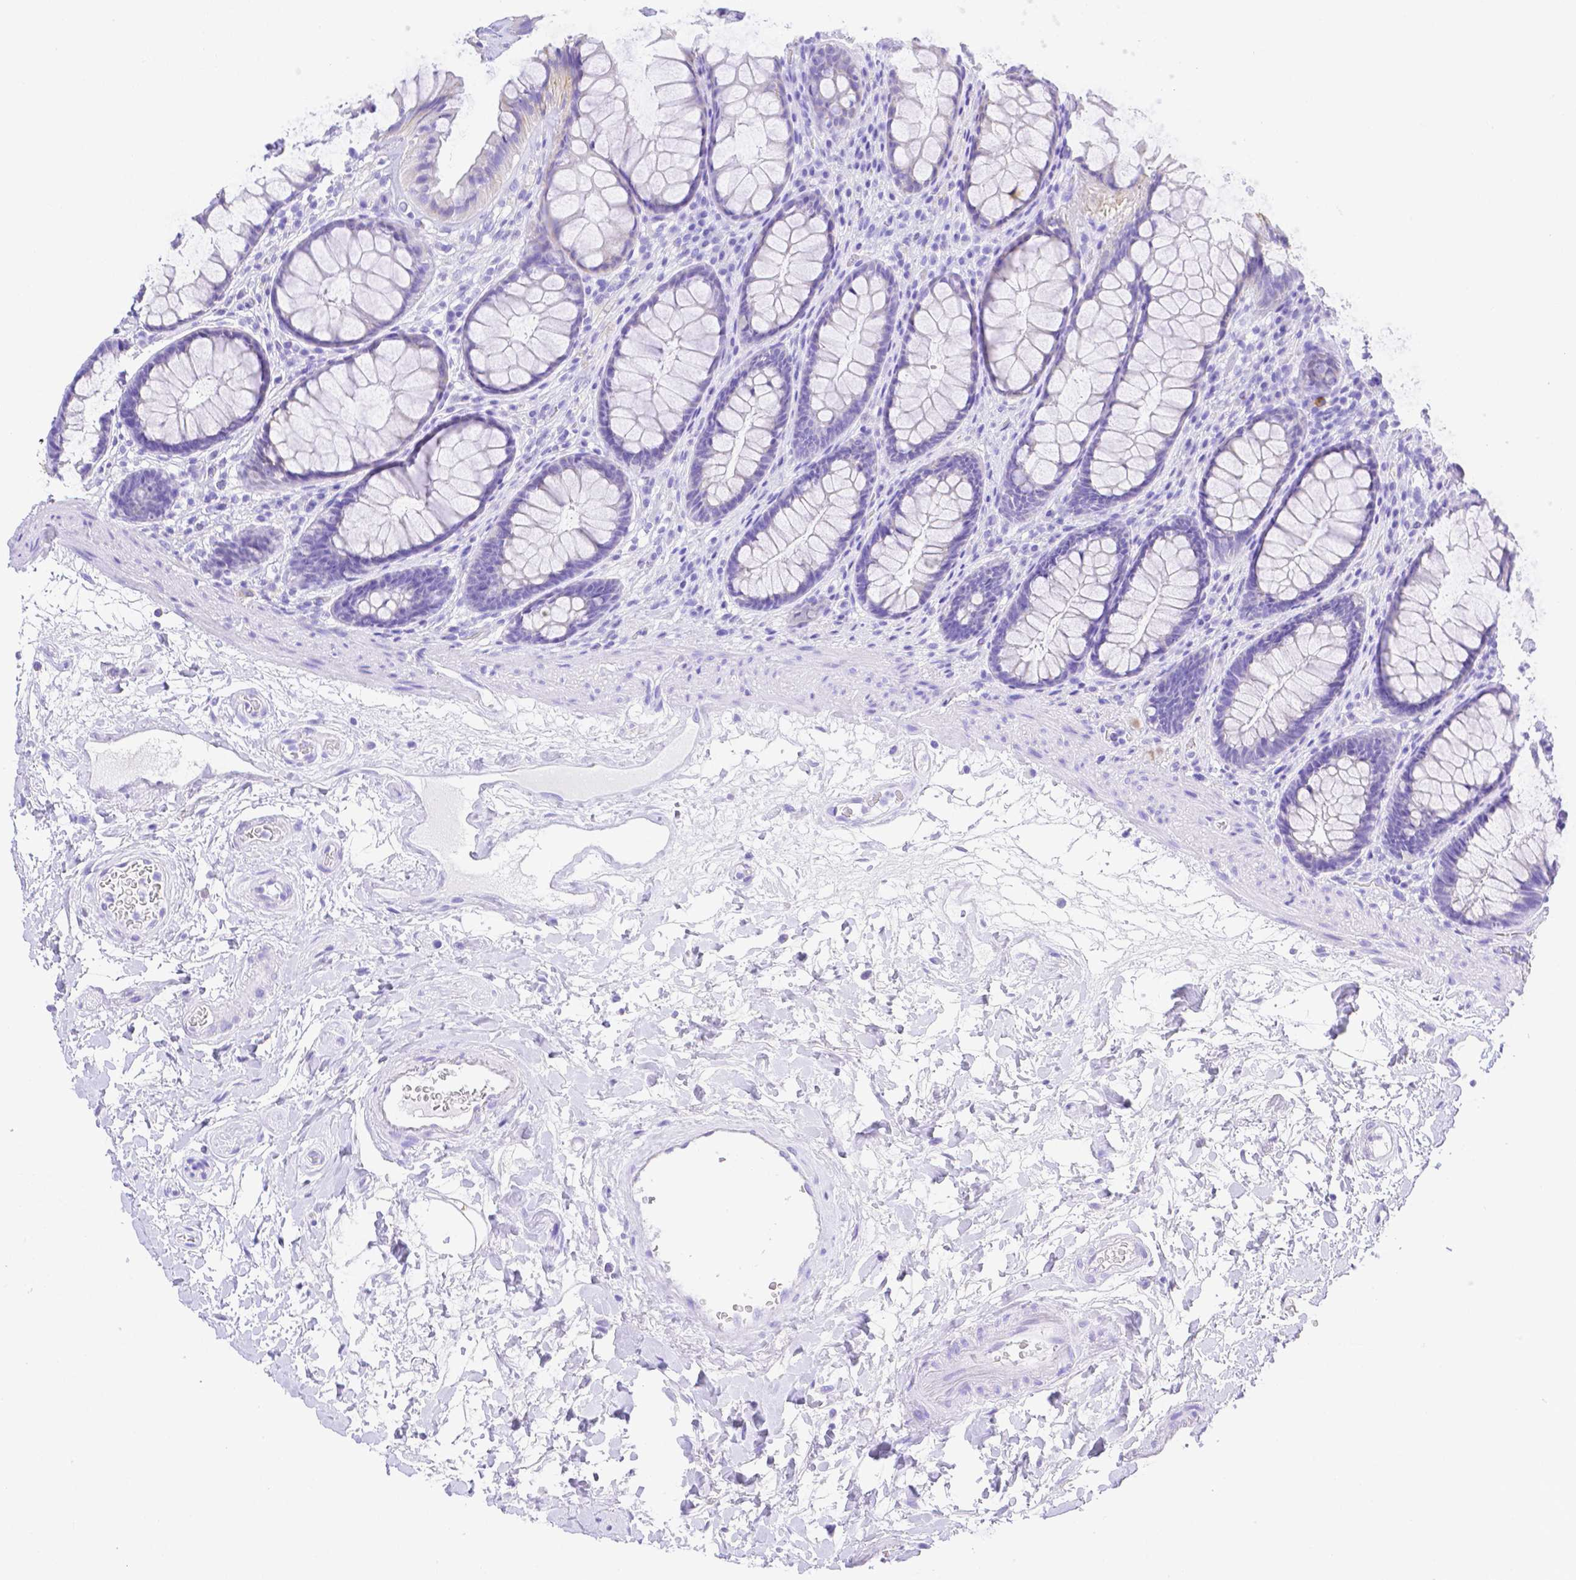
{"staining": {"intensity": "negative", "quantity": "none", "location": "none"}, "tissue": "rectum", "cell_type": "Glandular cells", "image_type": "normal", "snomed": [{"axis": "morphology", "description": "Normal tissue, NOS"}, {"axis": "topography", "description": "Rectum"}], "caption": "Photomicrograph shows no protein expression in glandular cells of unremarkable rectum. Nuclei are stained in blue.", "gene": "SMR3A", "patient": {"sex": "male", "age": 72}}